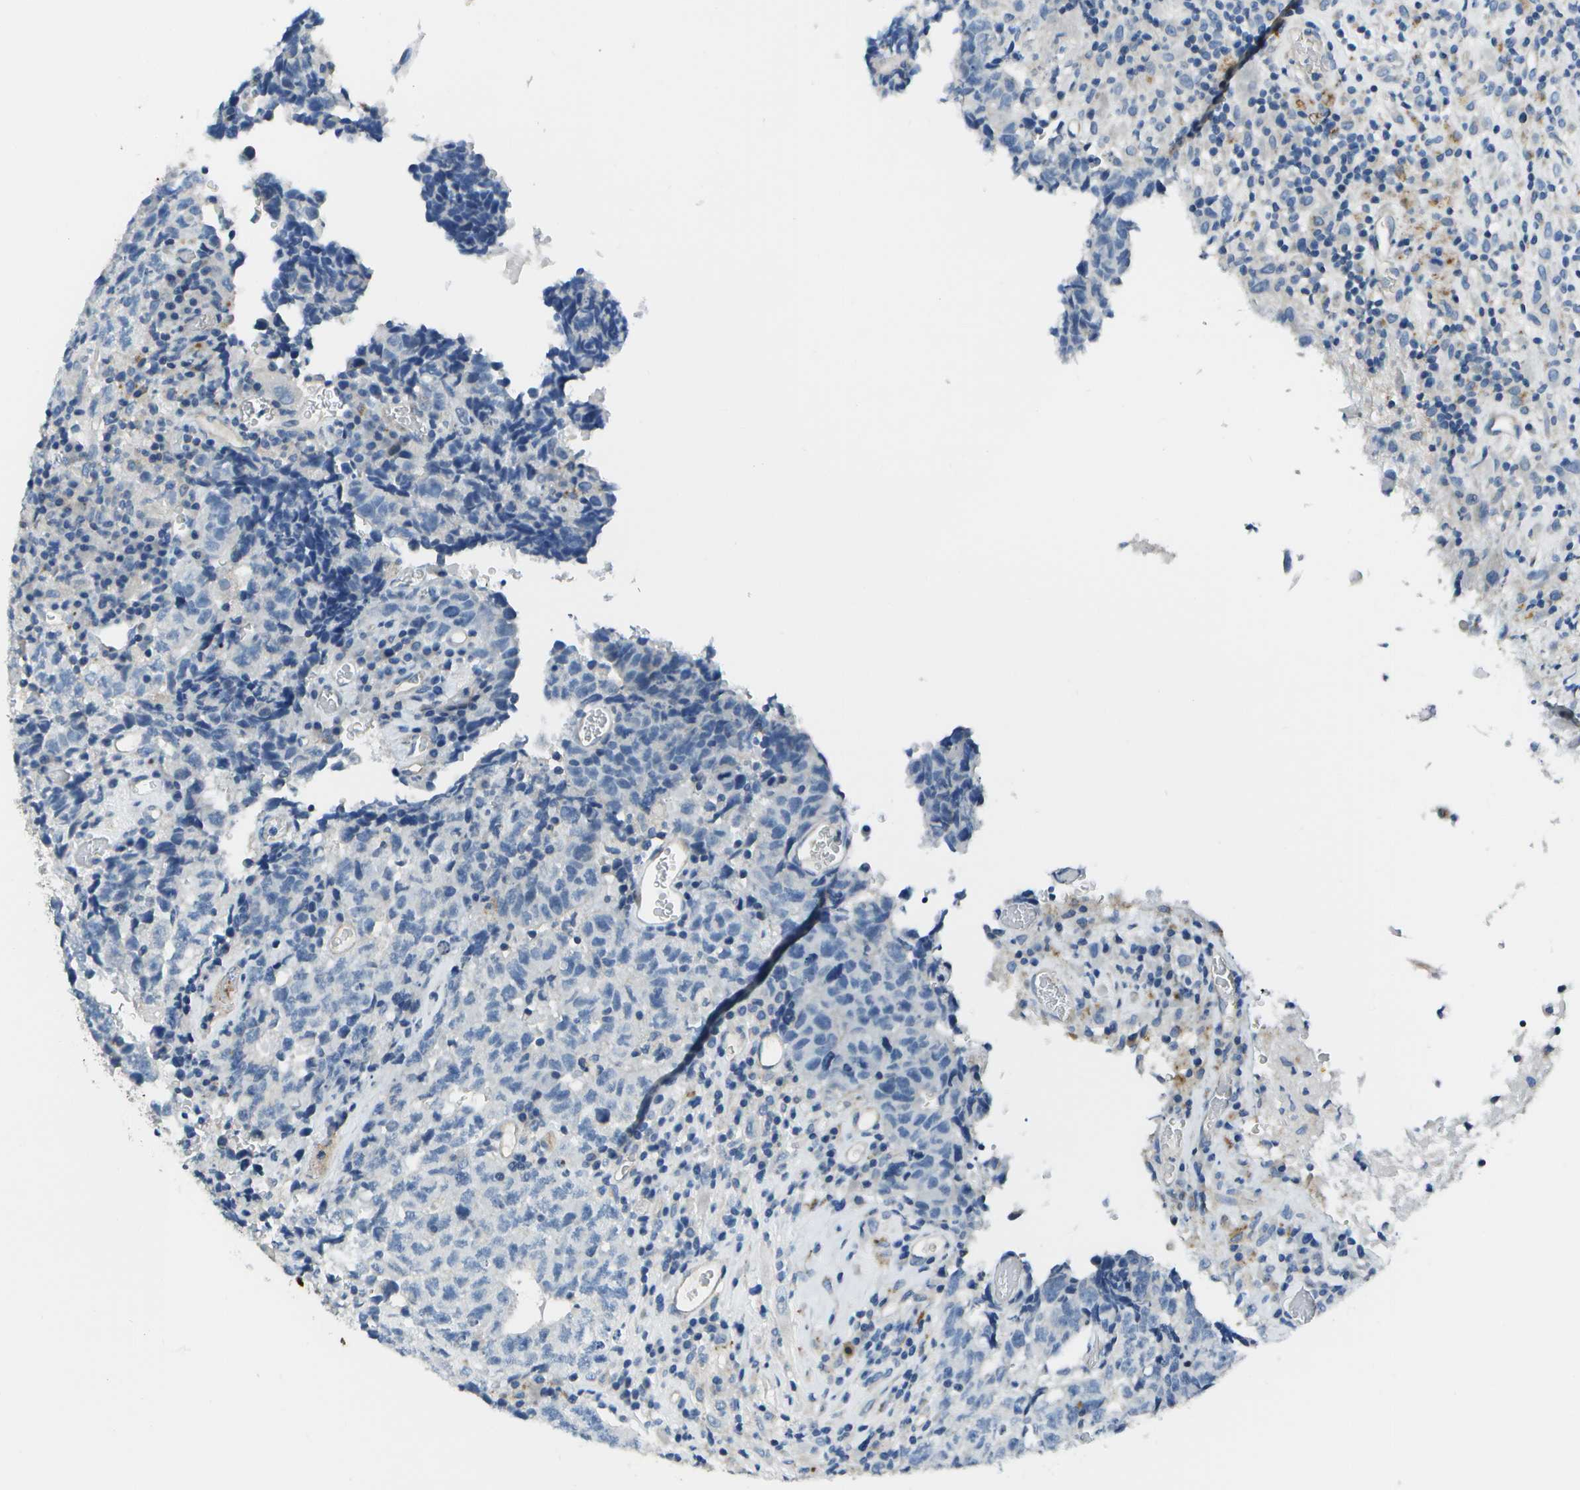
{"staining": {"intensity": "negative", "quantity": "none", "location": "none"}, "tissue": "testis cancer", "cell_type": "Tumor cells", "image_type": "cancer", "snomed": [{"axis": "morphology", "description": "Necrosis, NOS"}, {"axis": "morphology", "description": "Carcinoma, Embryonal, NOS"}, {"axis": "topography", "description": "Testis"}], "caption": "High power microscopy micrograph of an immunohistochemistry (IHC) micrograph of testis embryonal carcinoma, revealing no significant positivity in tumor cells.", "gene": "DCT", "patient": {"sex": "male", "age": 19}}